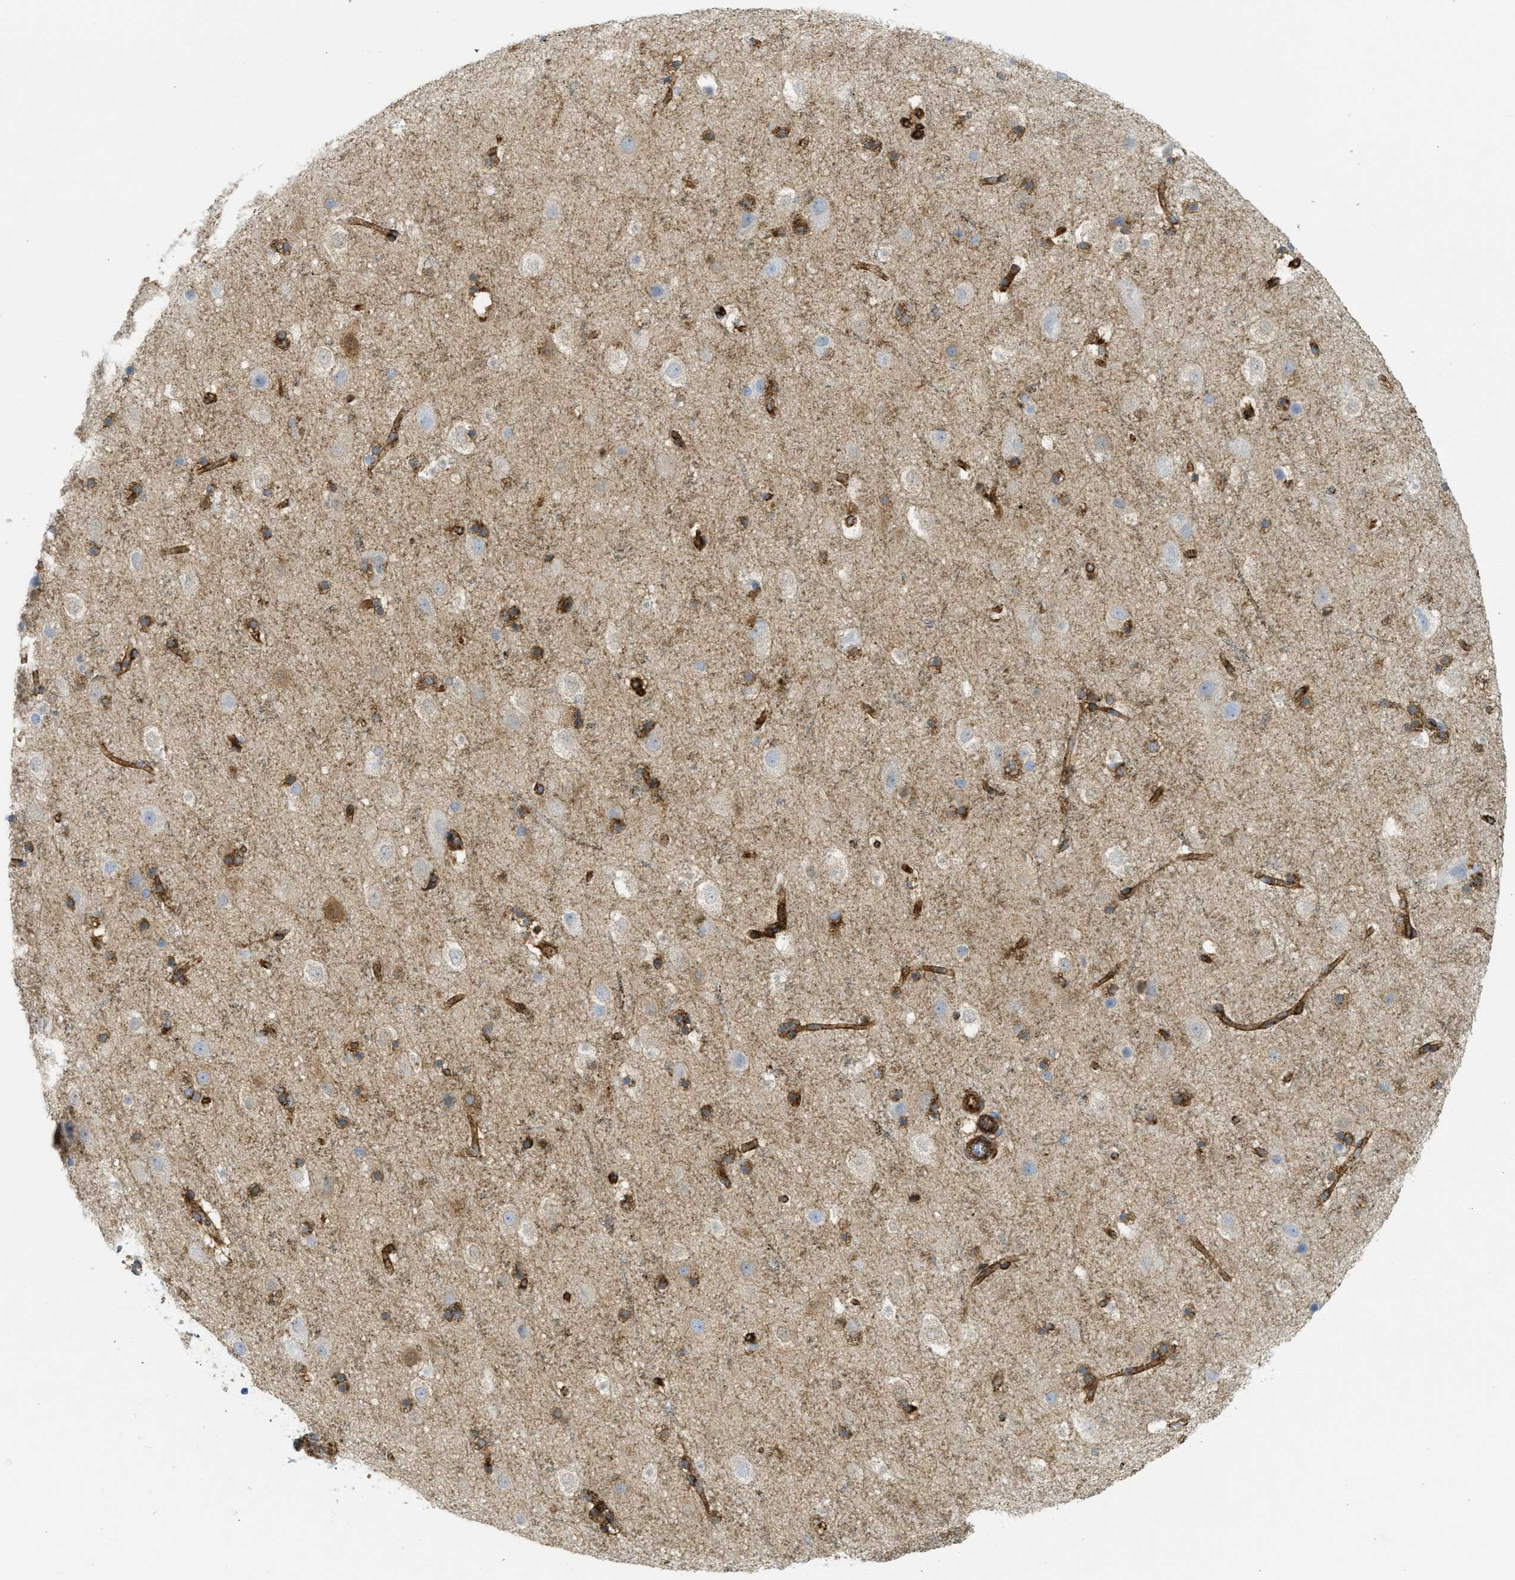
{"staining": {"intensity": "strong", "quantity": ">75%", "location": "cytoplasmic/membranous"}, "tissue": "cerebral cortex", "cell_type": "Endothelial cells", "image_type": "normal", "snomed": [{"axis": "morphology", "description": "Normal tissue, NOS"}, {"axis": "topography", "description": "Cerebral cortex"}], "caption": "Cerebral cortex stained with DAB (3,3'-diaminobenzidine) immunohistochemistry exhibits high levels of strong cytoplasmic/membranous positivity in about >75% of endothelial cells. (Stains: DAB (3,3'-diaminobenzidine) in brown, nuclei in blue, Microscopy: brightfield microscopy at high magnification).", "gene": "HIP1", "patient": {"sex": "male", "age": 45}}